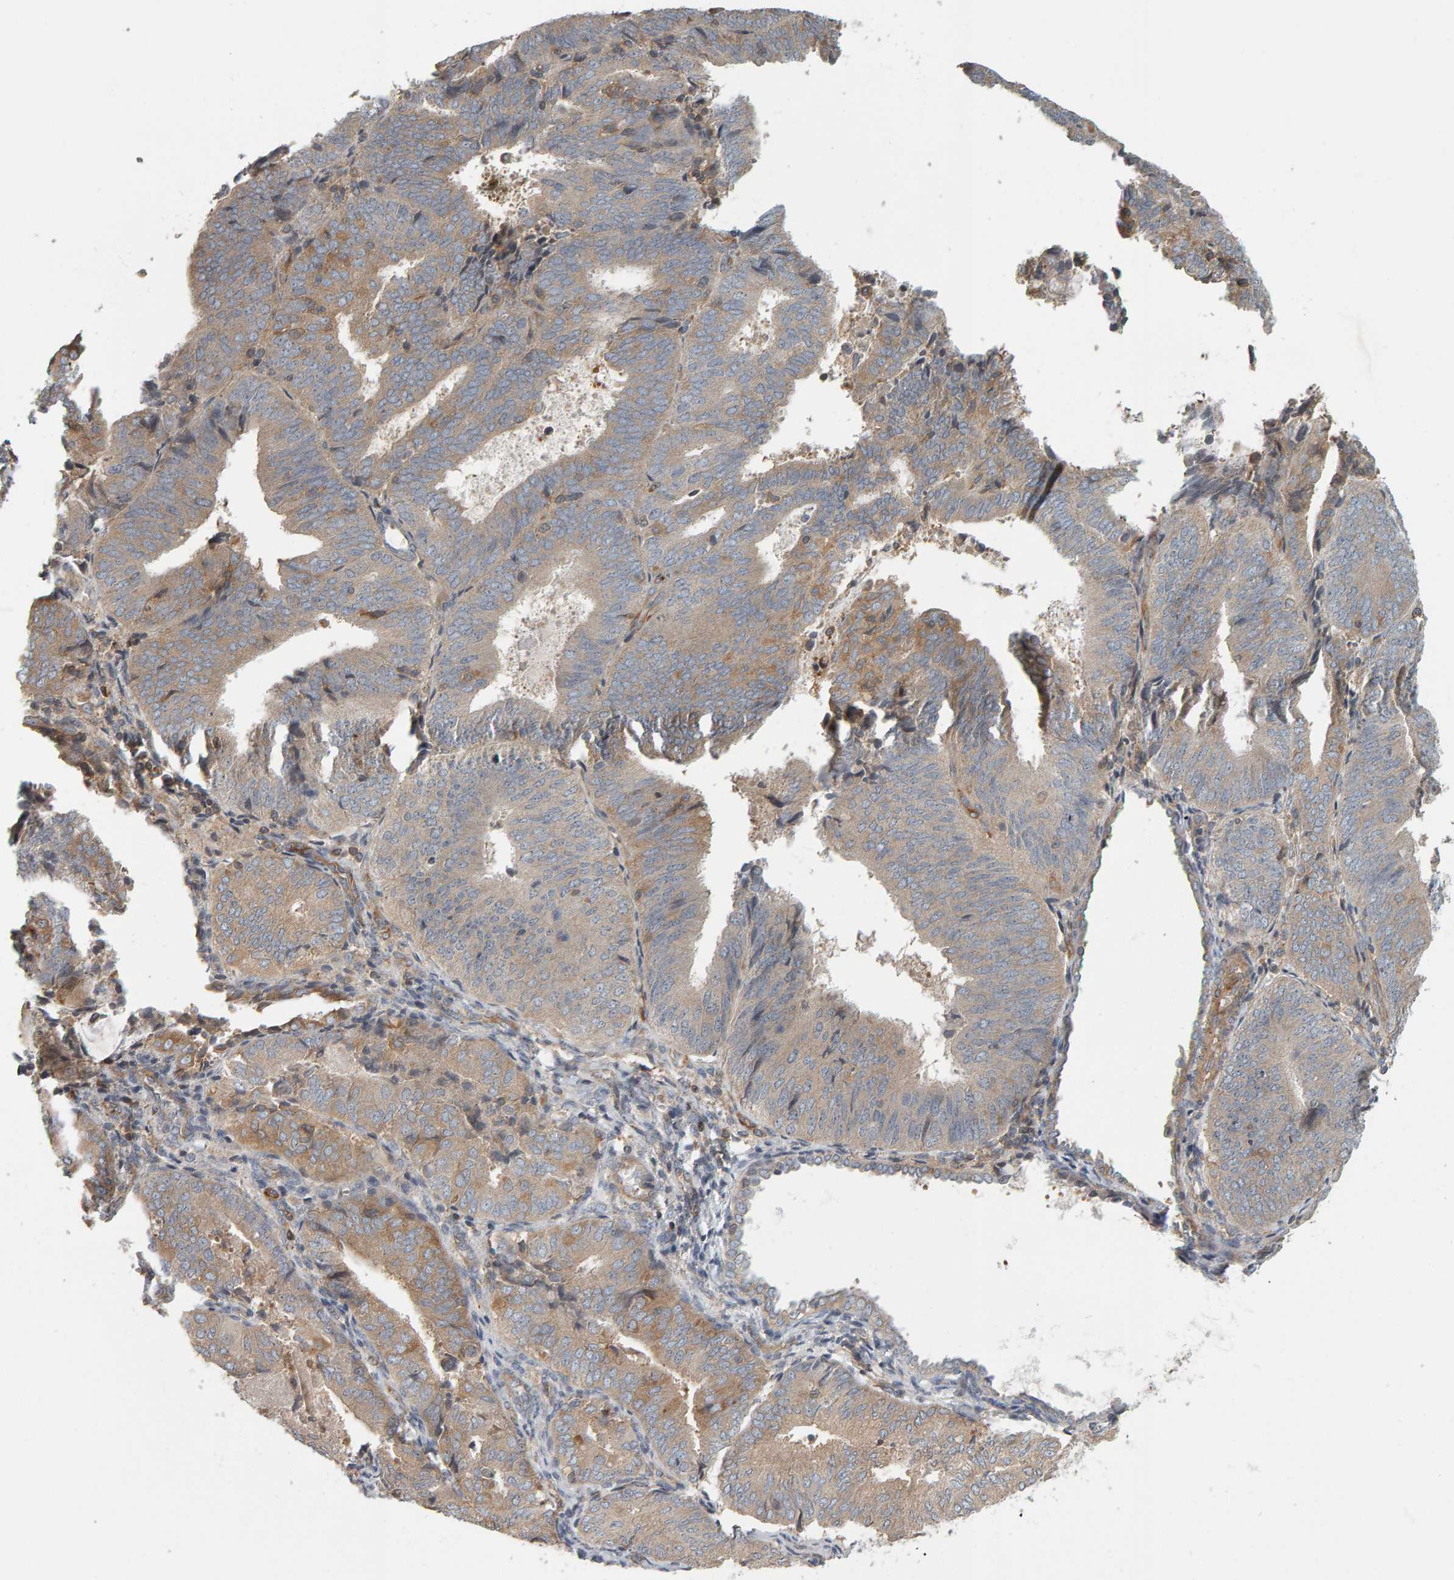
{"staining": {"intensity": "moderate", "quantity": "25%-75%", "location": "cytoplasmic/membranous"}, "tissue": "endometrial cancer", "cell_type": "Tumor cells", "image_type": "cancer", "snomed": [{"axis": "morphology", "description": "Adenocarcinoma, NOS"}, {"axis": "topography", "description": "Endometrium"}], "caption": "Immunohistochemistry (IHC) photomicrograph of neoplastic tissue: human adenocarcinoma (endometrial) stained using immunohistochemistry (IHC) demonstrates medium levels of moderate protein expression localized specifically in the cytoplasmic/membranous of tumor cells, appearing as a cytoplasmic/membranous brown color.", "gene": "C9orf72", "patient": {"sex": "female", "age": 81}}